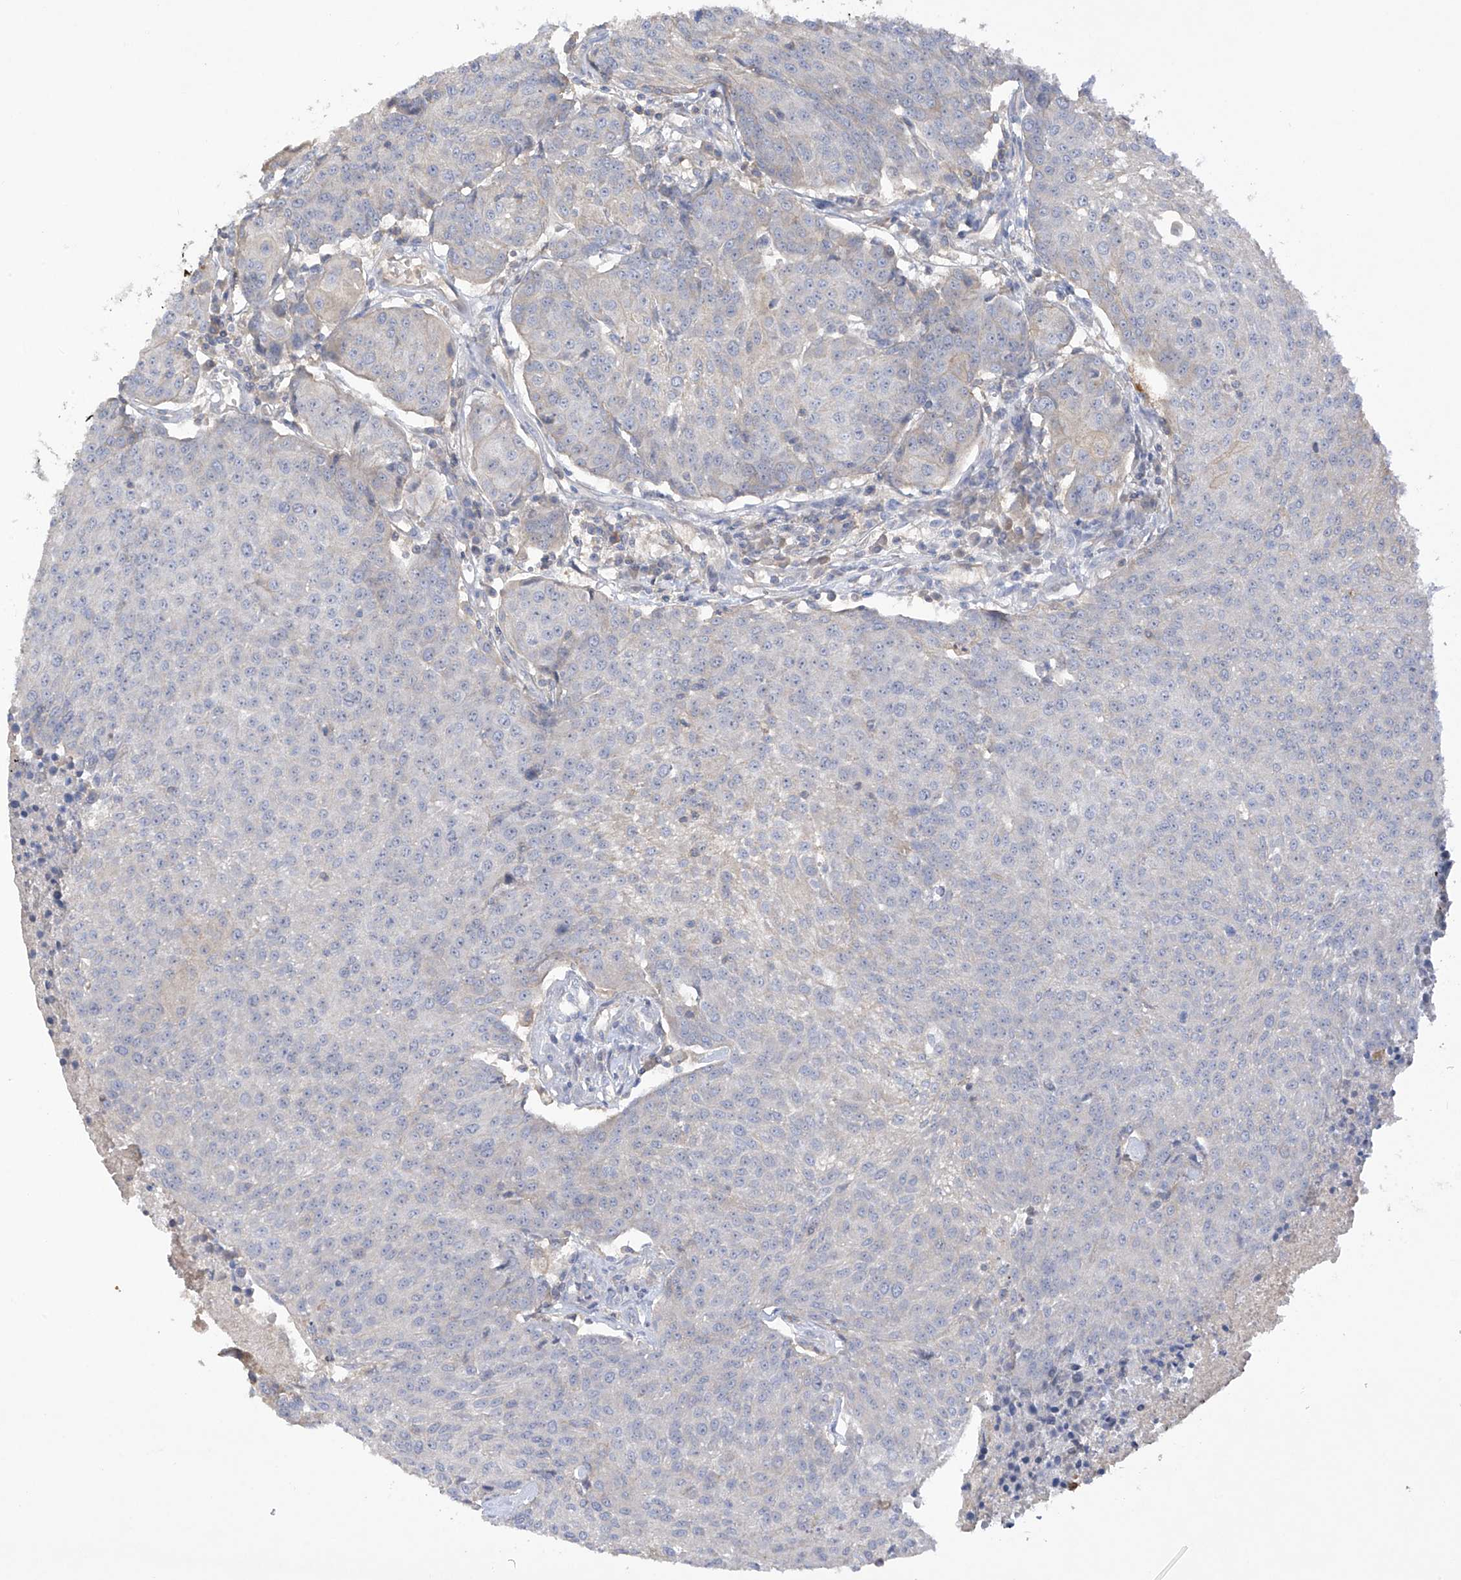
{"staining": {"intensity": "negative", "quantity": "none", "location": "none"}, "tissue": "urothelial cancer", "cell_type": "Tumor cells", "image_type": "cancer", "snomed": [{"axis": "morphology", "description": "Urothelial carcinoma, High grade"}, {"axis": "topography", "description": "Urinary bladder"}], "caption": "Histopathology image shows no significant protein expression in tumor cells of urothelial carcinoma (high-grade). (DAB IHC with hematoxylin counter stain).", "gene": "PRSS12", "patient": {"sex": "female", "age": 85}}